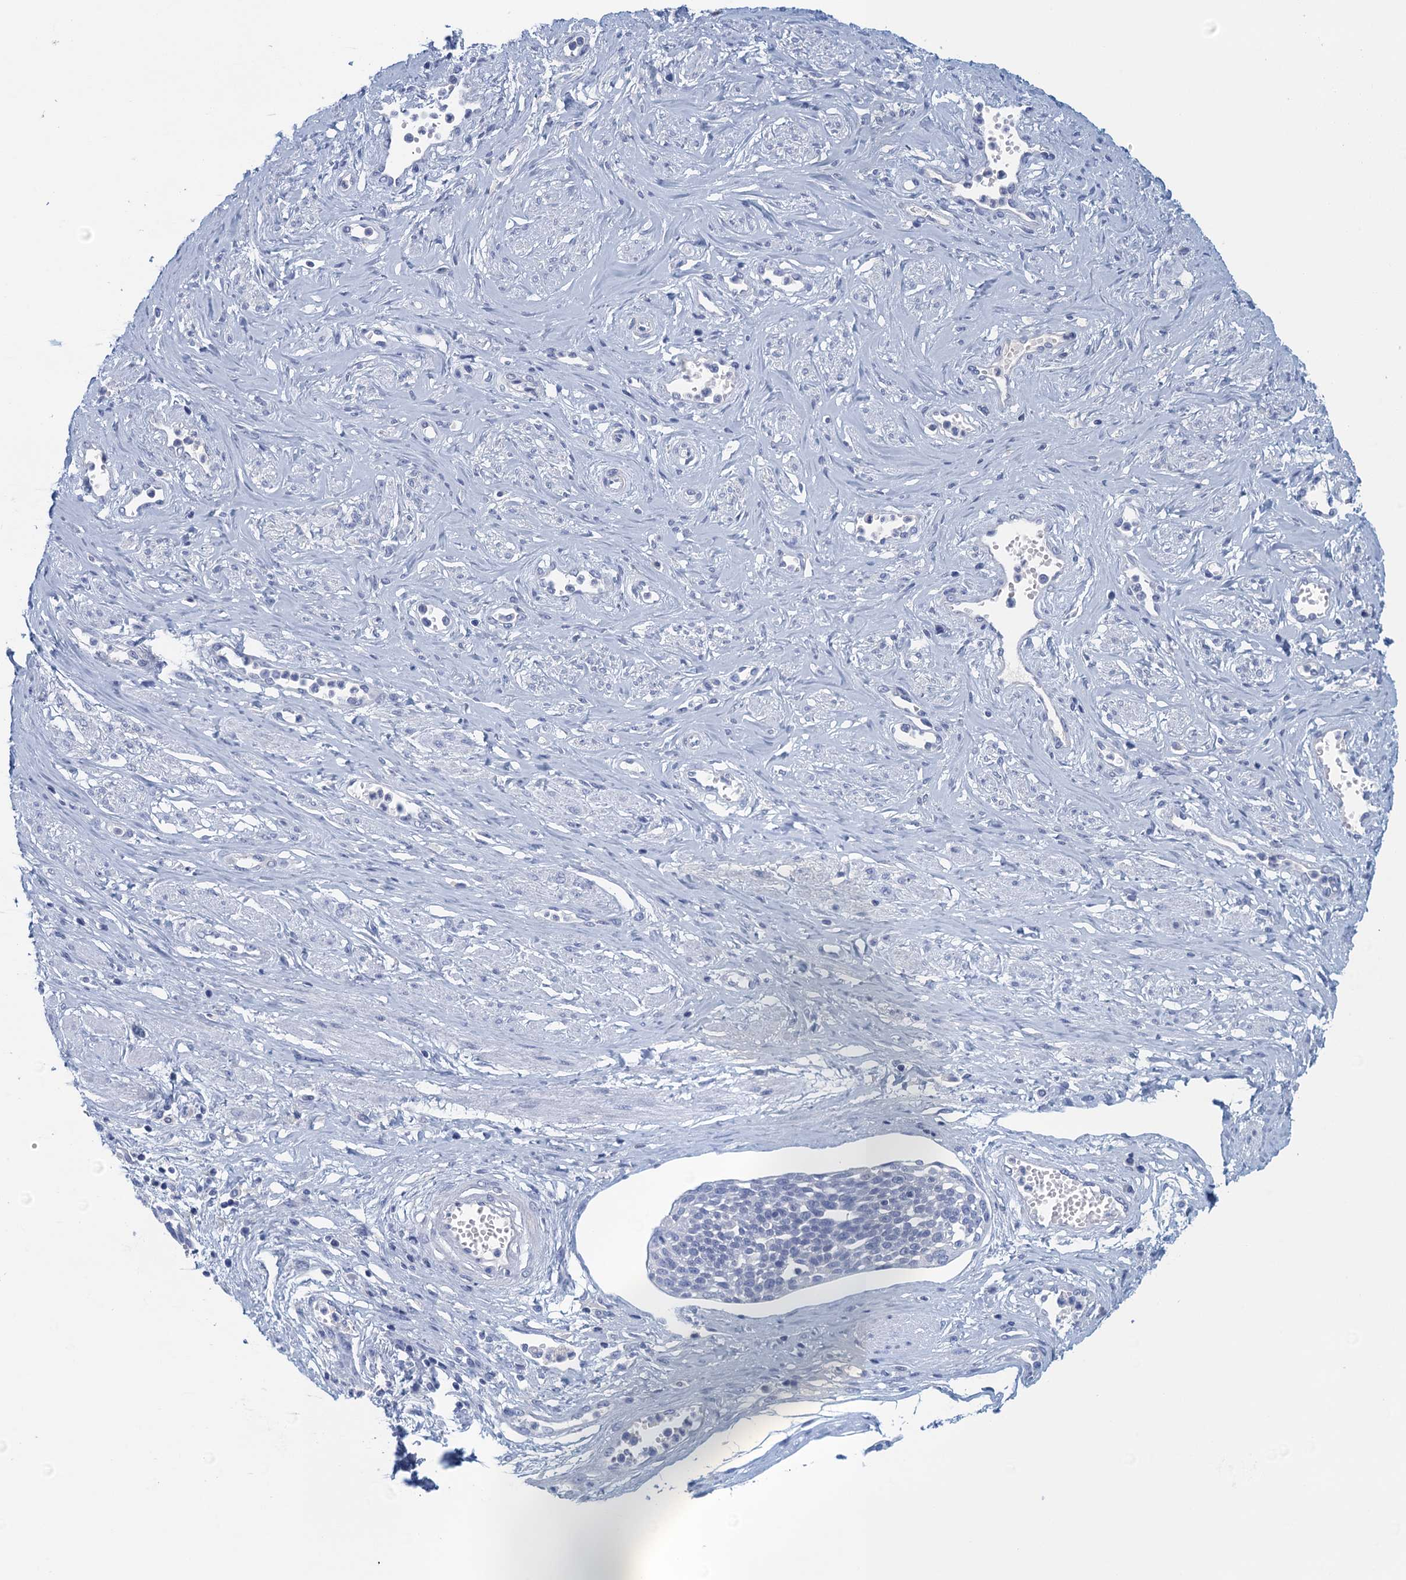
{"staining": {"intensity": "negative", "quantity": "none", "location": "none"}, "tissue": "cervical cancer", "cell_type": "Tumor cells", "image_type": "cancer", "snomed": [{"axis": "morphology", "description": "Squamous cell carcinoma, NOS"}, {"axis": "topography", "description": "Cervix"}], "caption": "A histopathology image of human cervical cancer (squamous cell carcinoma) is negative for staining in tumor cells.", "gene": "CYP51A1", "patient": {"sex": "female", "age": 34}}